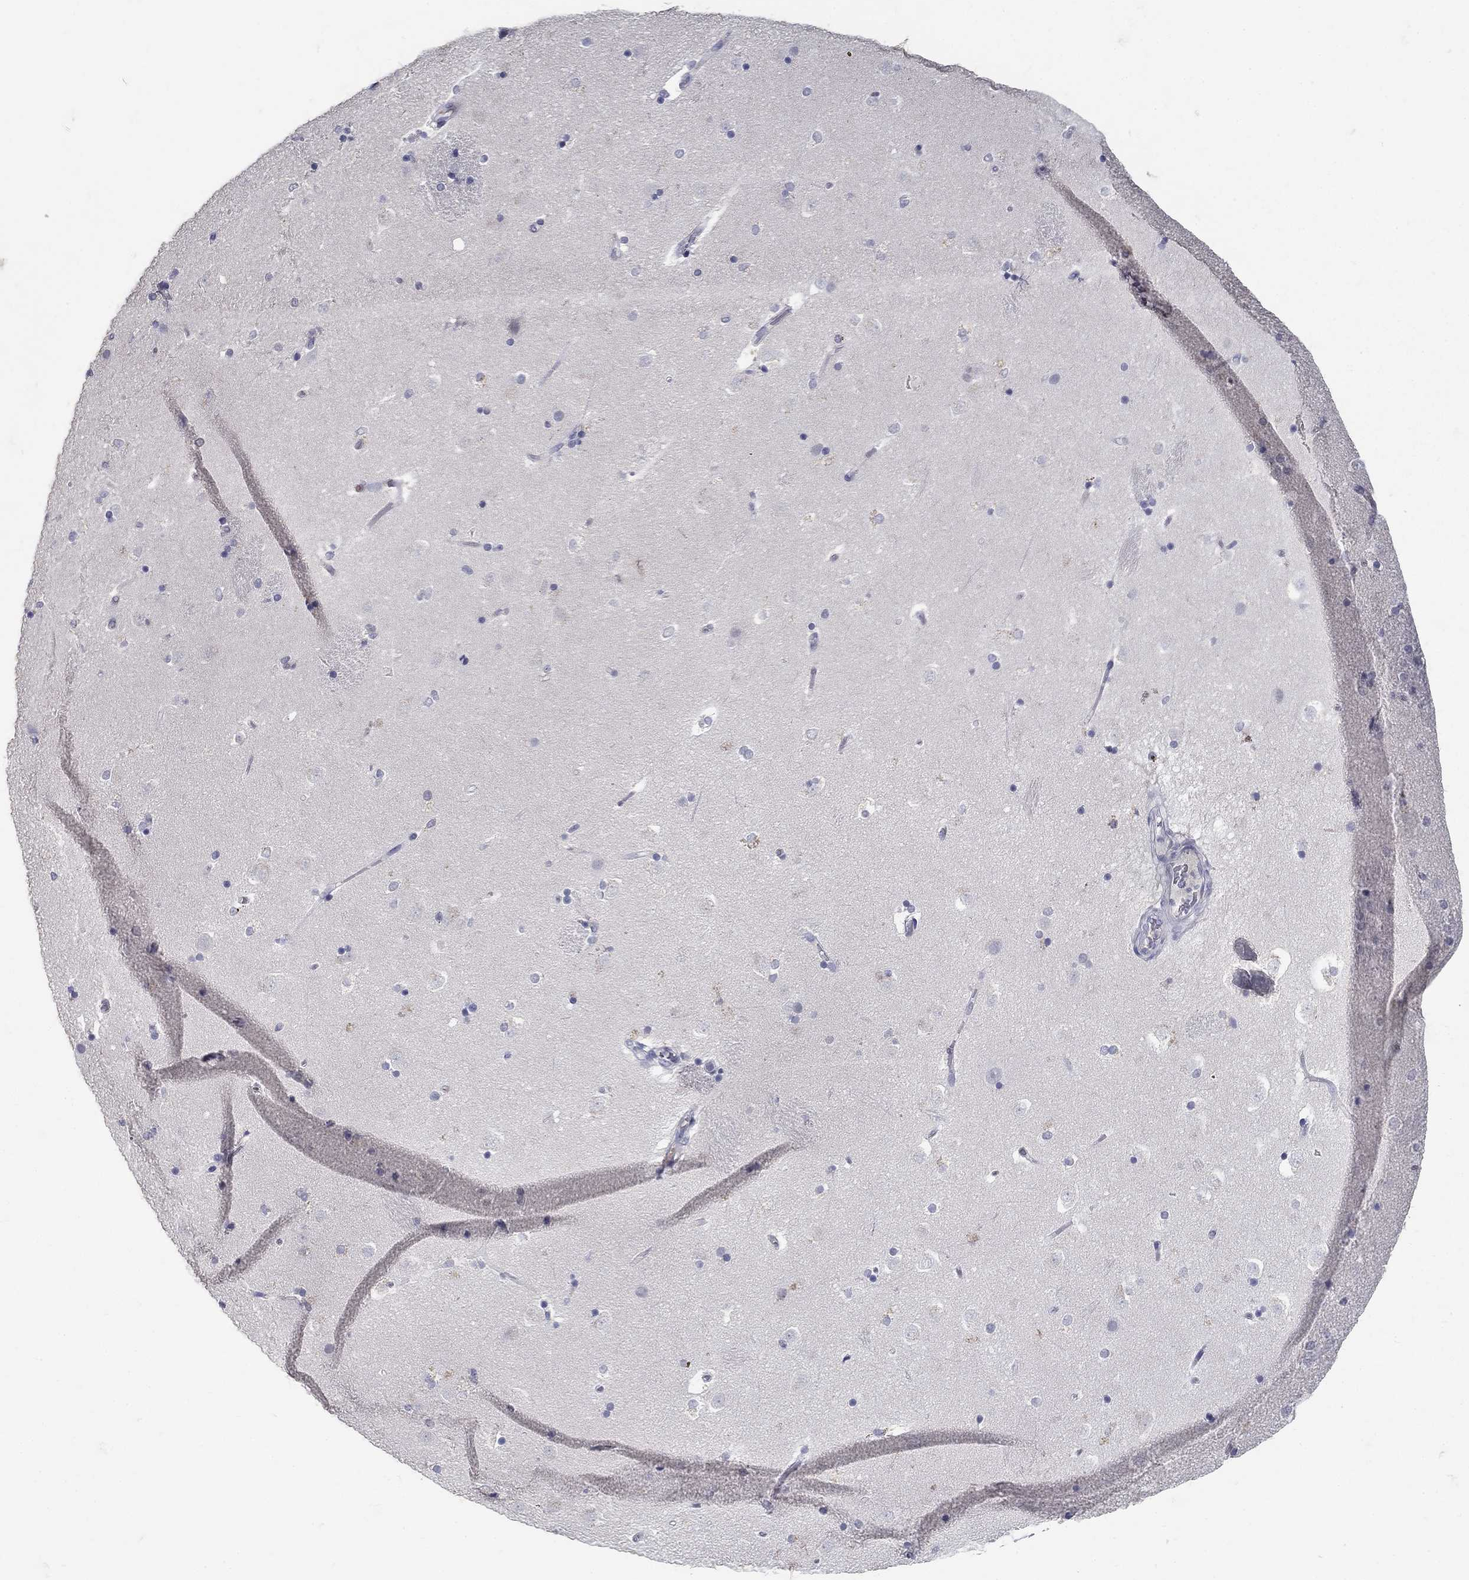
{"staining": {"intensity": "negative", "quantity": "none", "location": "none"}, "tissue": "caudate", "cell_type": "Glial cells", "image_type": "normal", "snomed": [{"axis": "morphology", "description": "Normal tissue, NOS"}, {"axis": "topography", "description": "Lateral ventricle wall"}], "caption": "The immunohistochemistry photomicrograph has no significant expression in glial cells of caudate. Brightfield microscopy of IHC stained with DAB (3,3'-diaminobenzidine) (brown) and hematoxylin (blue), captured at high magnification.", "gene": "POMC", "patient": {"sex": "male", "age": 51}}